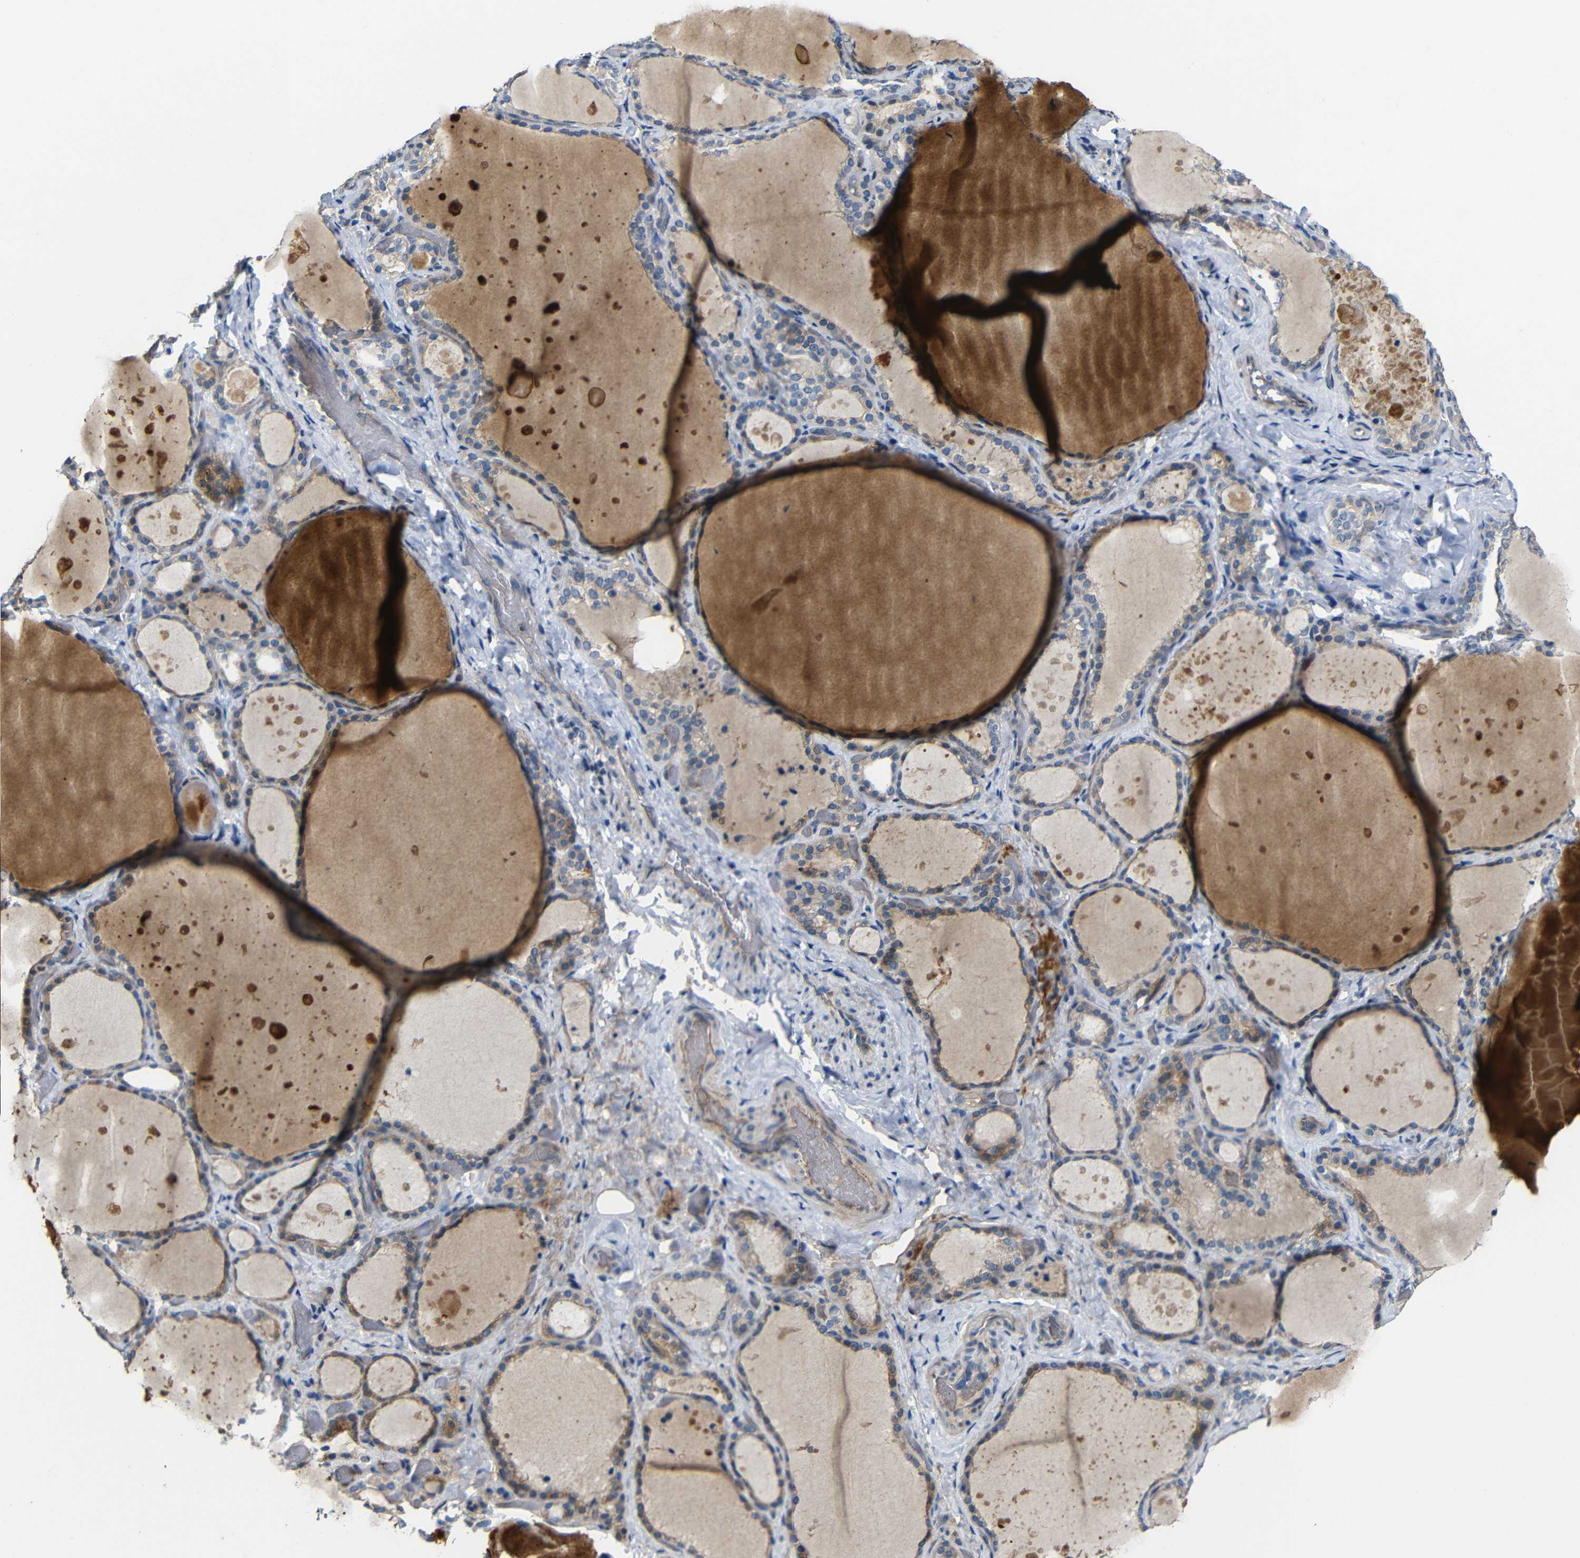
{"staining": {"intensity": "weak", "quantity": "25%-75%", "location": "cytoplasmic/membranous"}, "tissue": "thyroid gland", "cell_type": "Glandular cells", "image_type": "normal", "snomed": [{"axis": "morphology", "description": "Normal tissue, NOS"}, {"axis": "topography", "description": "Thyroid gland"}], "caption": "Weak cytoplasmic/membranous staining is identified in approximately 25%-75% of glandular cells in benign thyroid gland. Using DAB (3,3'-diaminobenzidine) (brown) and hematoxylin (blue) stains, captured at high magnification using brightfield microscopy.", "gene": "ACKR2", "patient": {"sex": "female", "age": 44}}